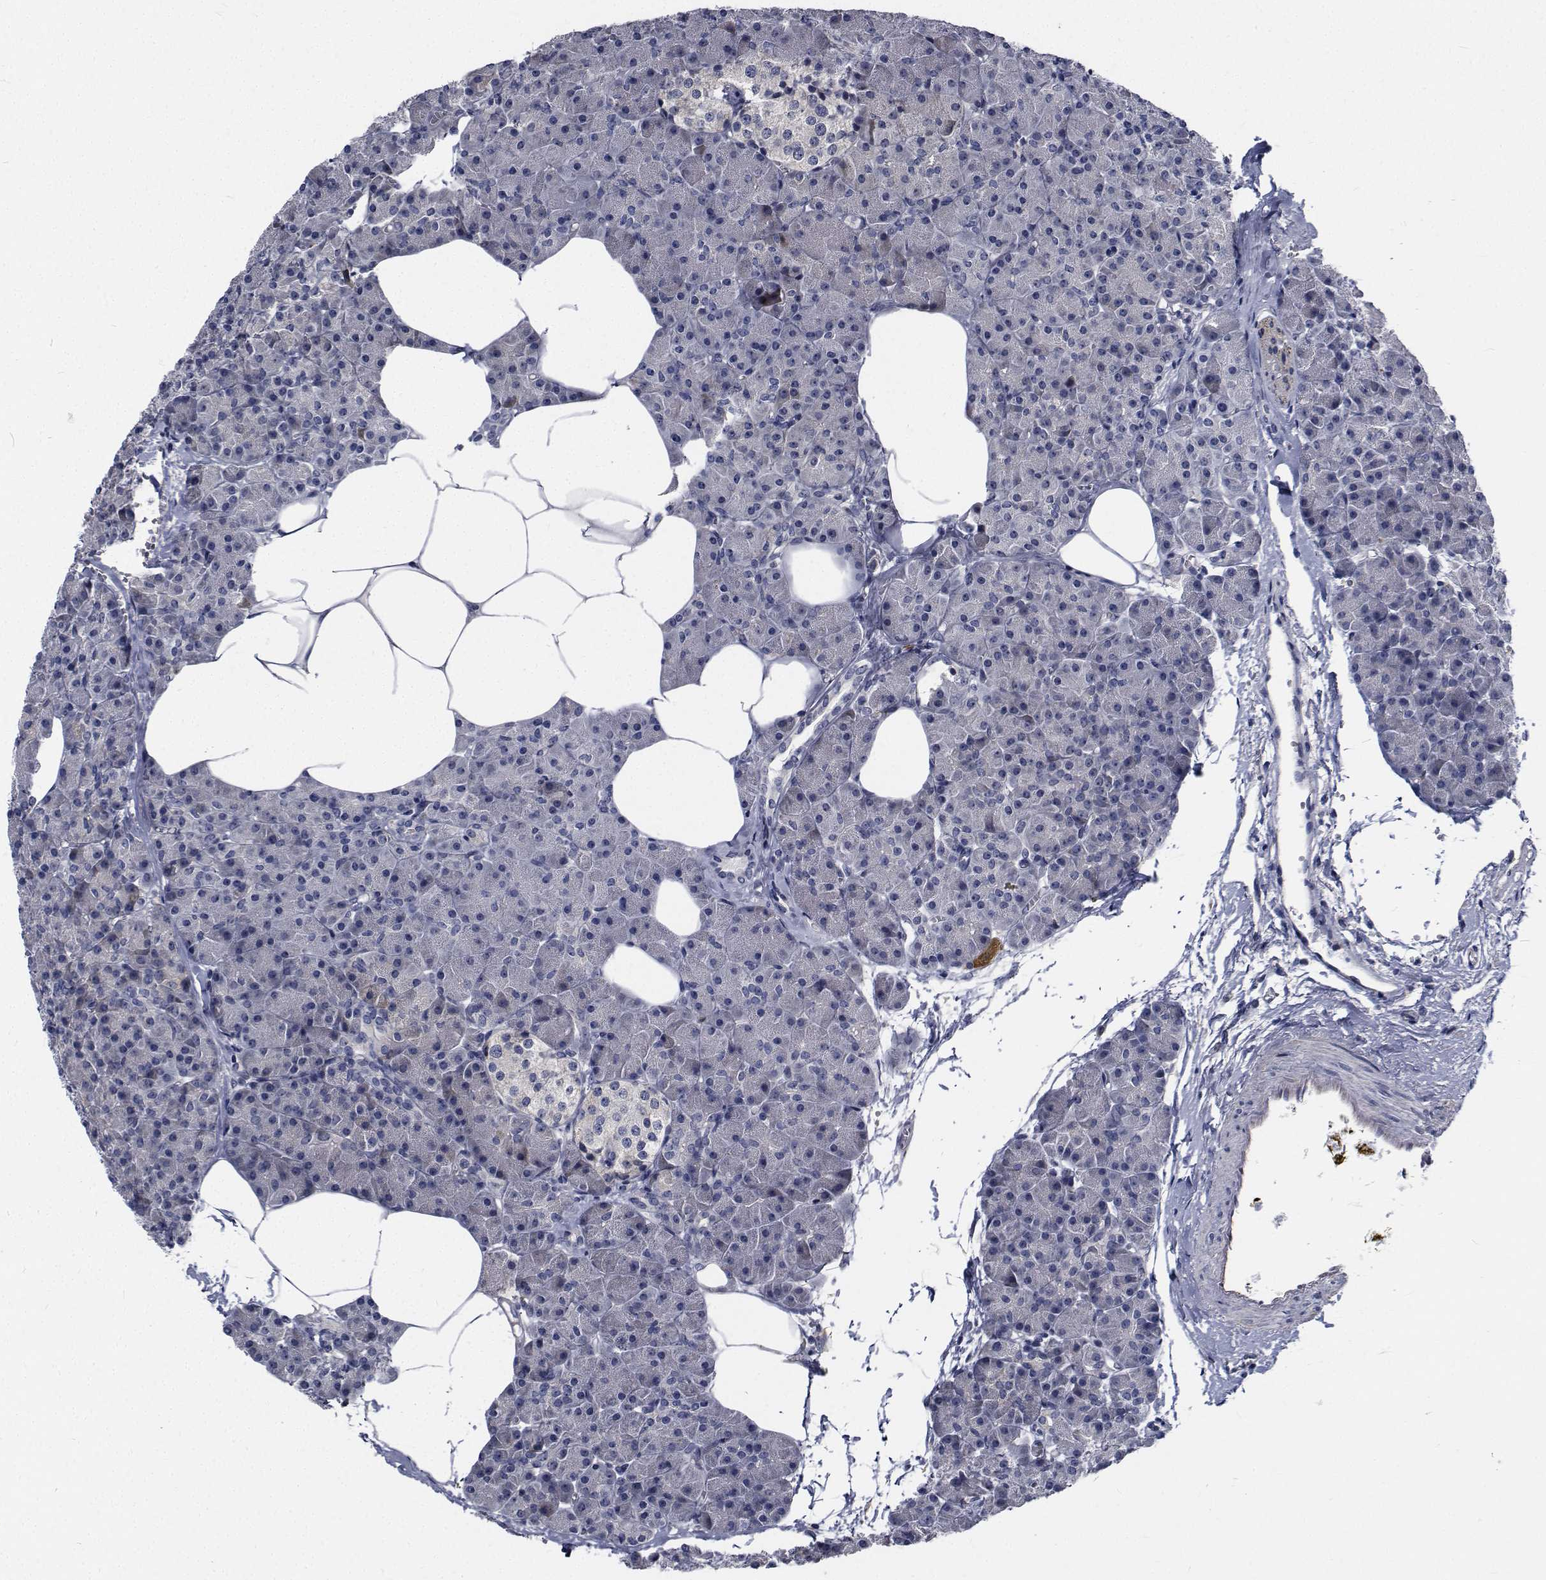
{"staining": {"intensity": "negative", "quantity": "none", "location": "none"}, "tissue": "pancreas", "cell_type": "Exocrine glandular cells", "image_type": "normal", "snomed": [{"axis": "morphology", "description": "Normal tissue, NOS"}, {"axis": "topography", "description": "Pancreas"}], "caption": "Micrograph shows no significant protein expression in exocrine glandular cells of normal pancreas. Brightfield microscopy of immunohistochemistry stained with DAB (brown) and hematoxylin (blue), captured at high magnification.", "gene": "TTBK1", "patient": {"sex": "female", "age": 45}}